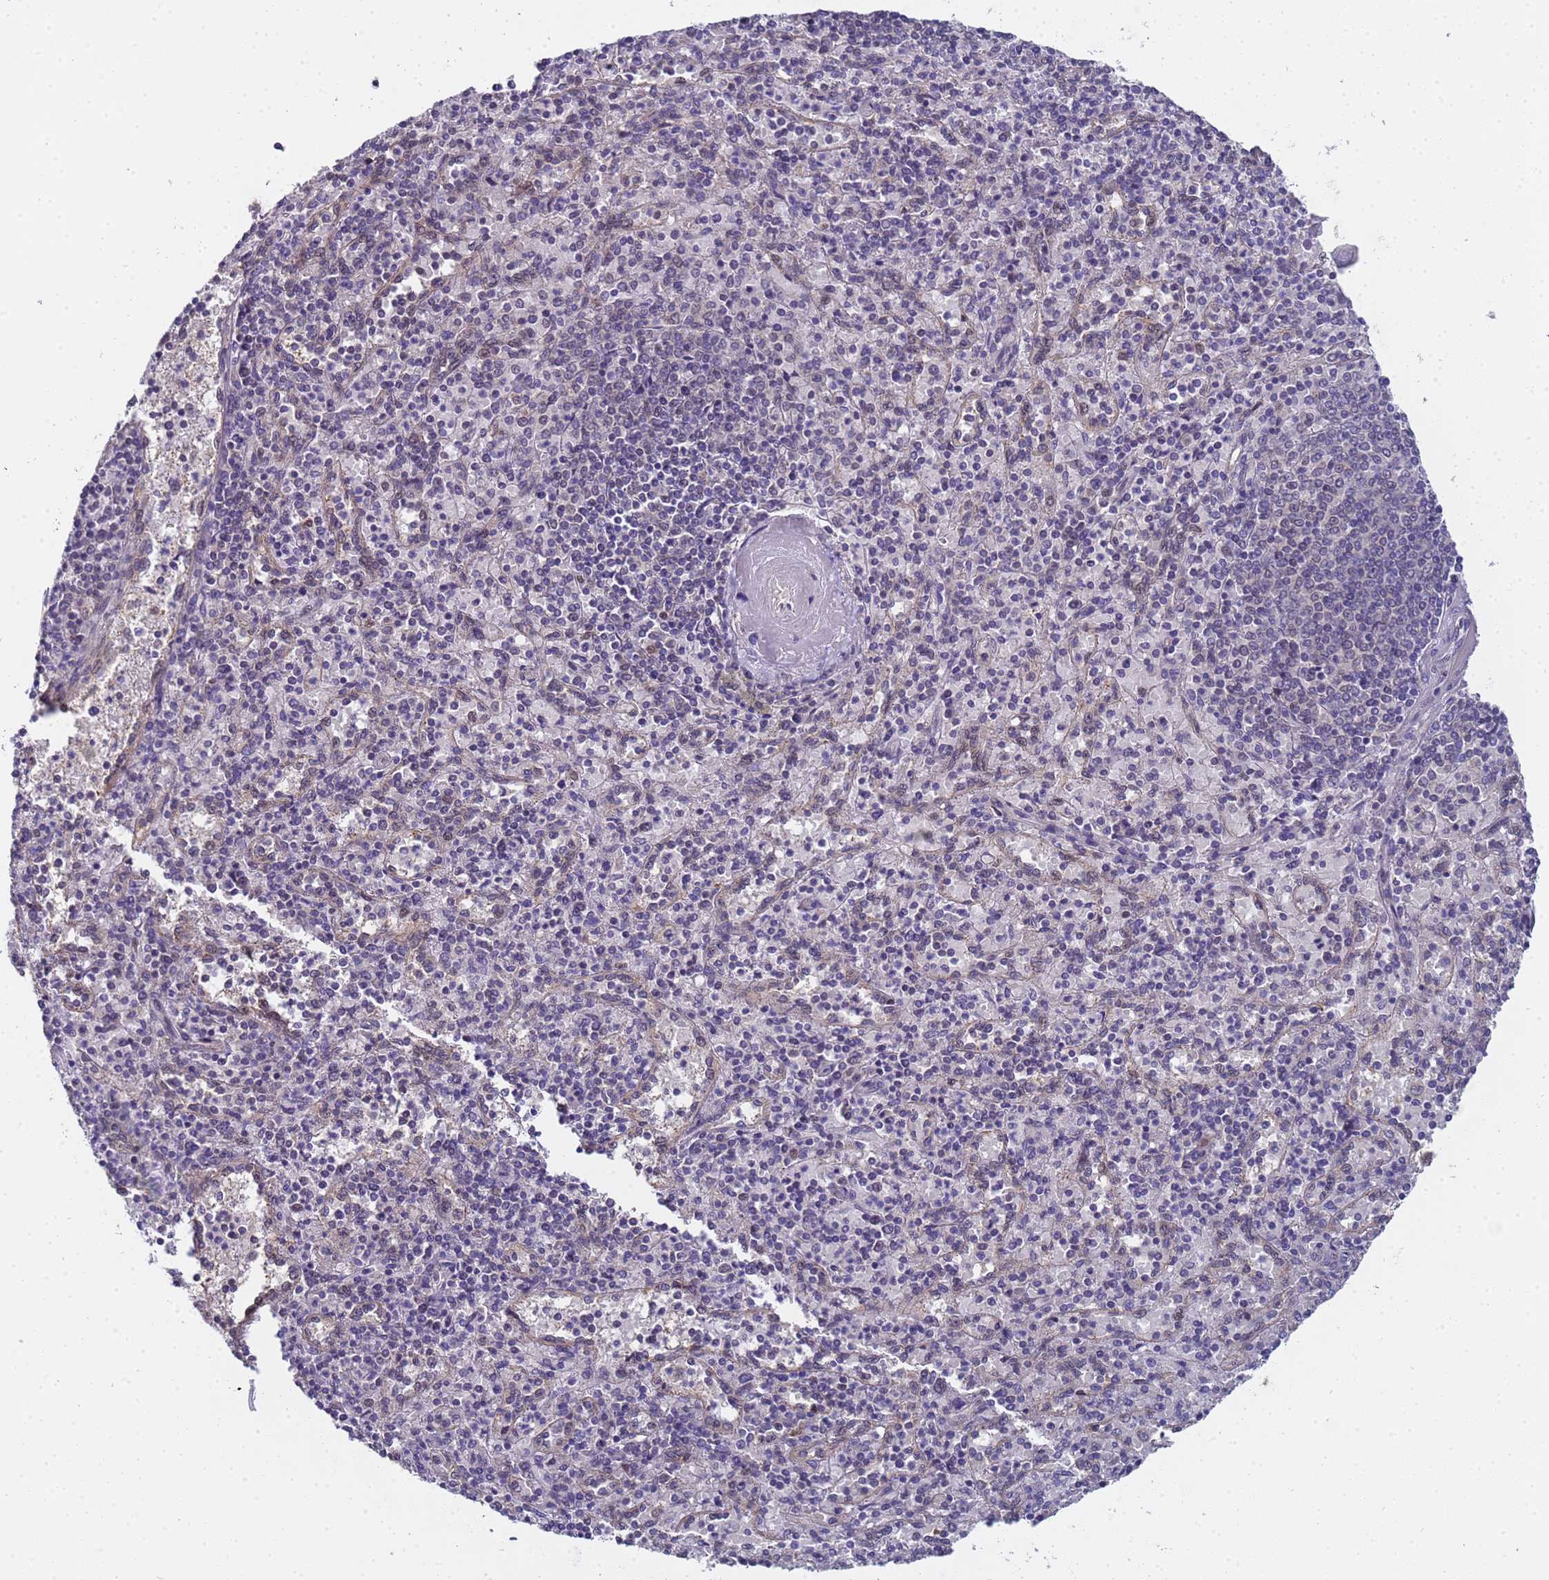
{"staining": {"intensity": "weak", "quantity": "<25%", "location": "nuclear"}, "tissue": "spleen", "cell_type": "Cells in red pulp", "image_type": "normal", "snomed": [{"axis": "morphology", "description": "Normal tissue, NOS"}, {"axis": "topography", "description": "Spleen"}], "caption": "High power microscopy photomicrograph of an IHC histopathology image of unremarkable spleen, revealing no significant positivity in cells in red pulp. (Stains: DAB (3,3'-diaminobenzidine) immunohistochemistry (IHC) with hematoxylin counter stain, Microscopy: brightfield microscopy at high magnification).", "gene": "ANAPC13", "patient": {"sex": "male", "age": 82}}